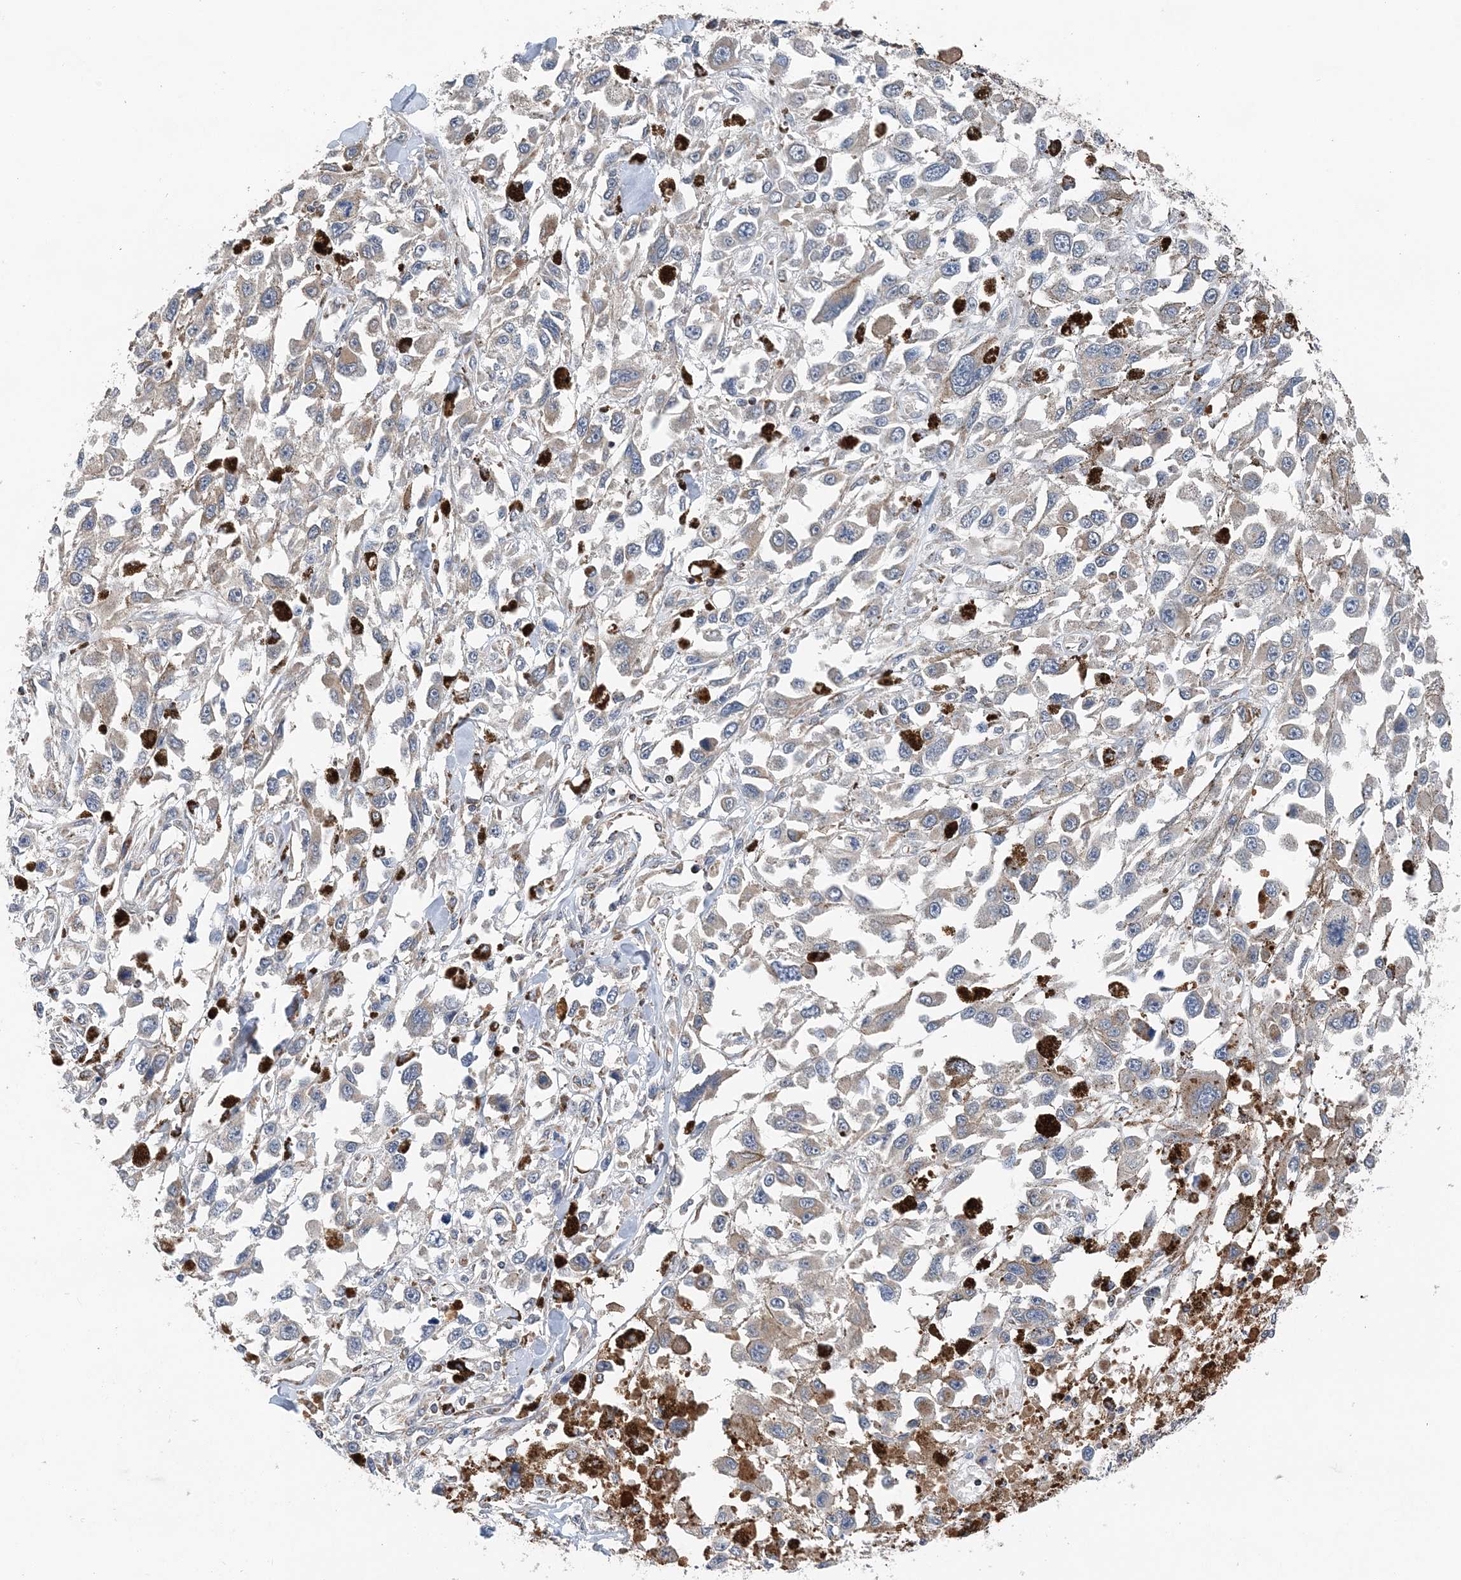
{"staining": {"intensity": "weak", "quantity": "<25%", "location": "cytoplasmic/membranous"}, "tissue": "melanoma", "cell_type": "Tumor cells", "image_type": "cancer", "snomed": [{"axis": "morphology", "description": "Malignant melanoma, Metastatic site"}, {"axis": "topography", "description": "Lymph node"}], "caption": "A high-resolution histopathology image shows immunohistochemistry (IHC) staining of melanoma, which demonstrates no significant positivity in tumor cells.", "gene": "SPRY2", "patient": {"sex": "male", "age": 59}}